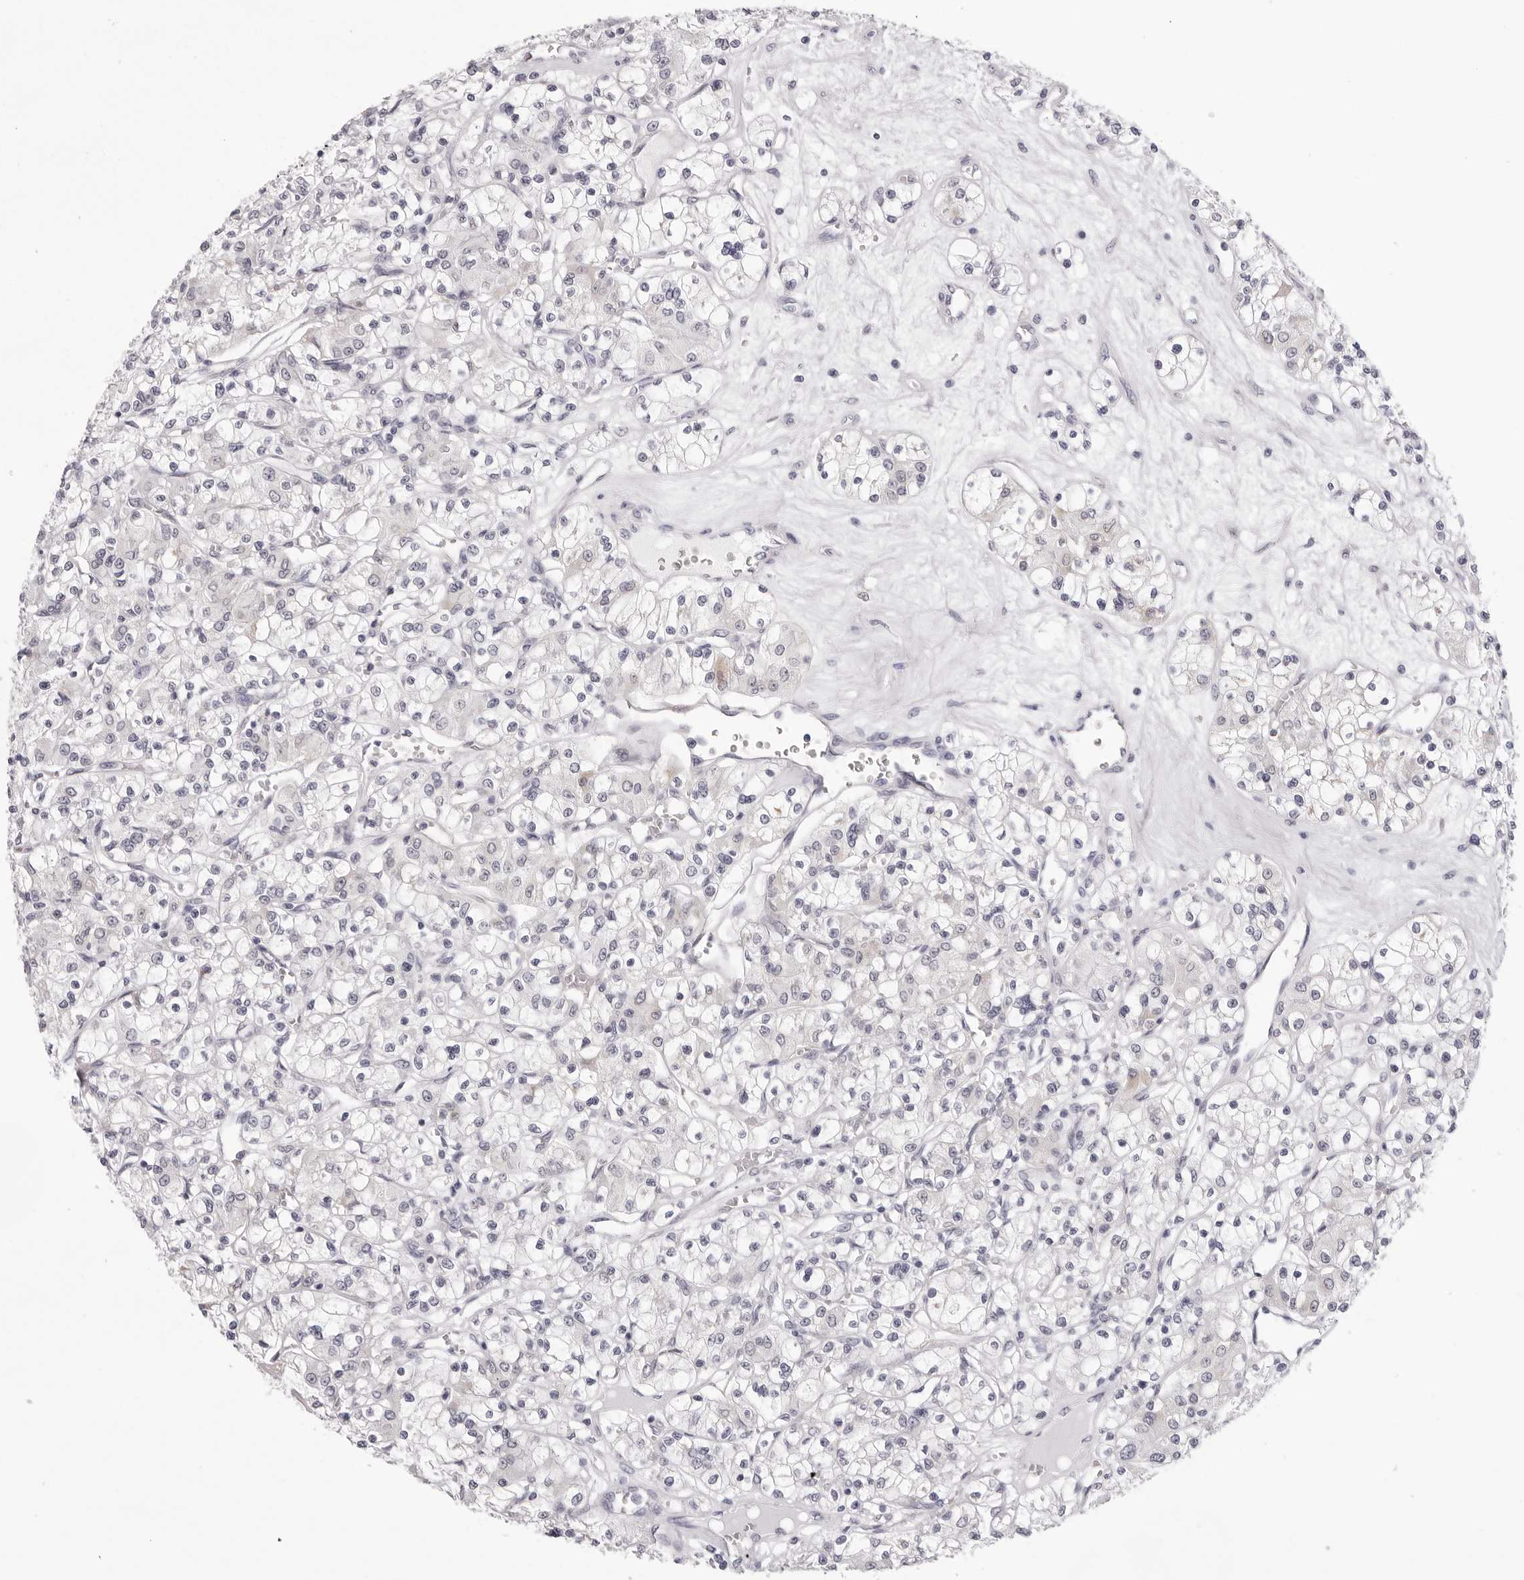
{"staining": {"intensity": "negative", "quantity": "none", "location": "none"}, "tissue": "renal cancer", "cell_type": "Tumor cells", "image_type": "cancer", "snomed": [{"axis": "morphology", "description": "Adenocarcinoma, NOS"}, {"axis": "topography", "description": "Kidney"}], "caption": "Tumor cells are negative for protein expression in human adenocarcinoma (renal).", "gene": "SMIM2", "patient": {"sex": "female", "age": 59}}